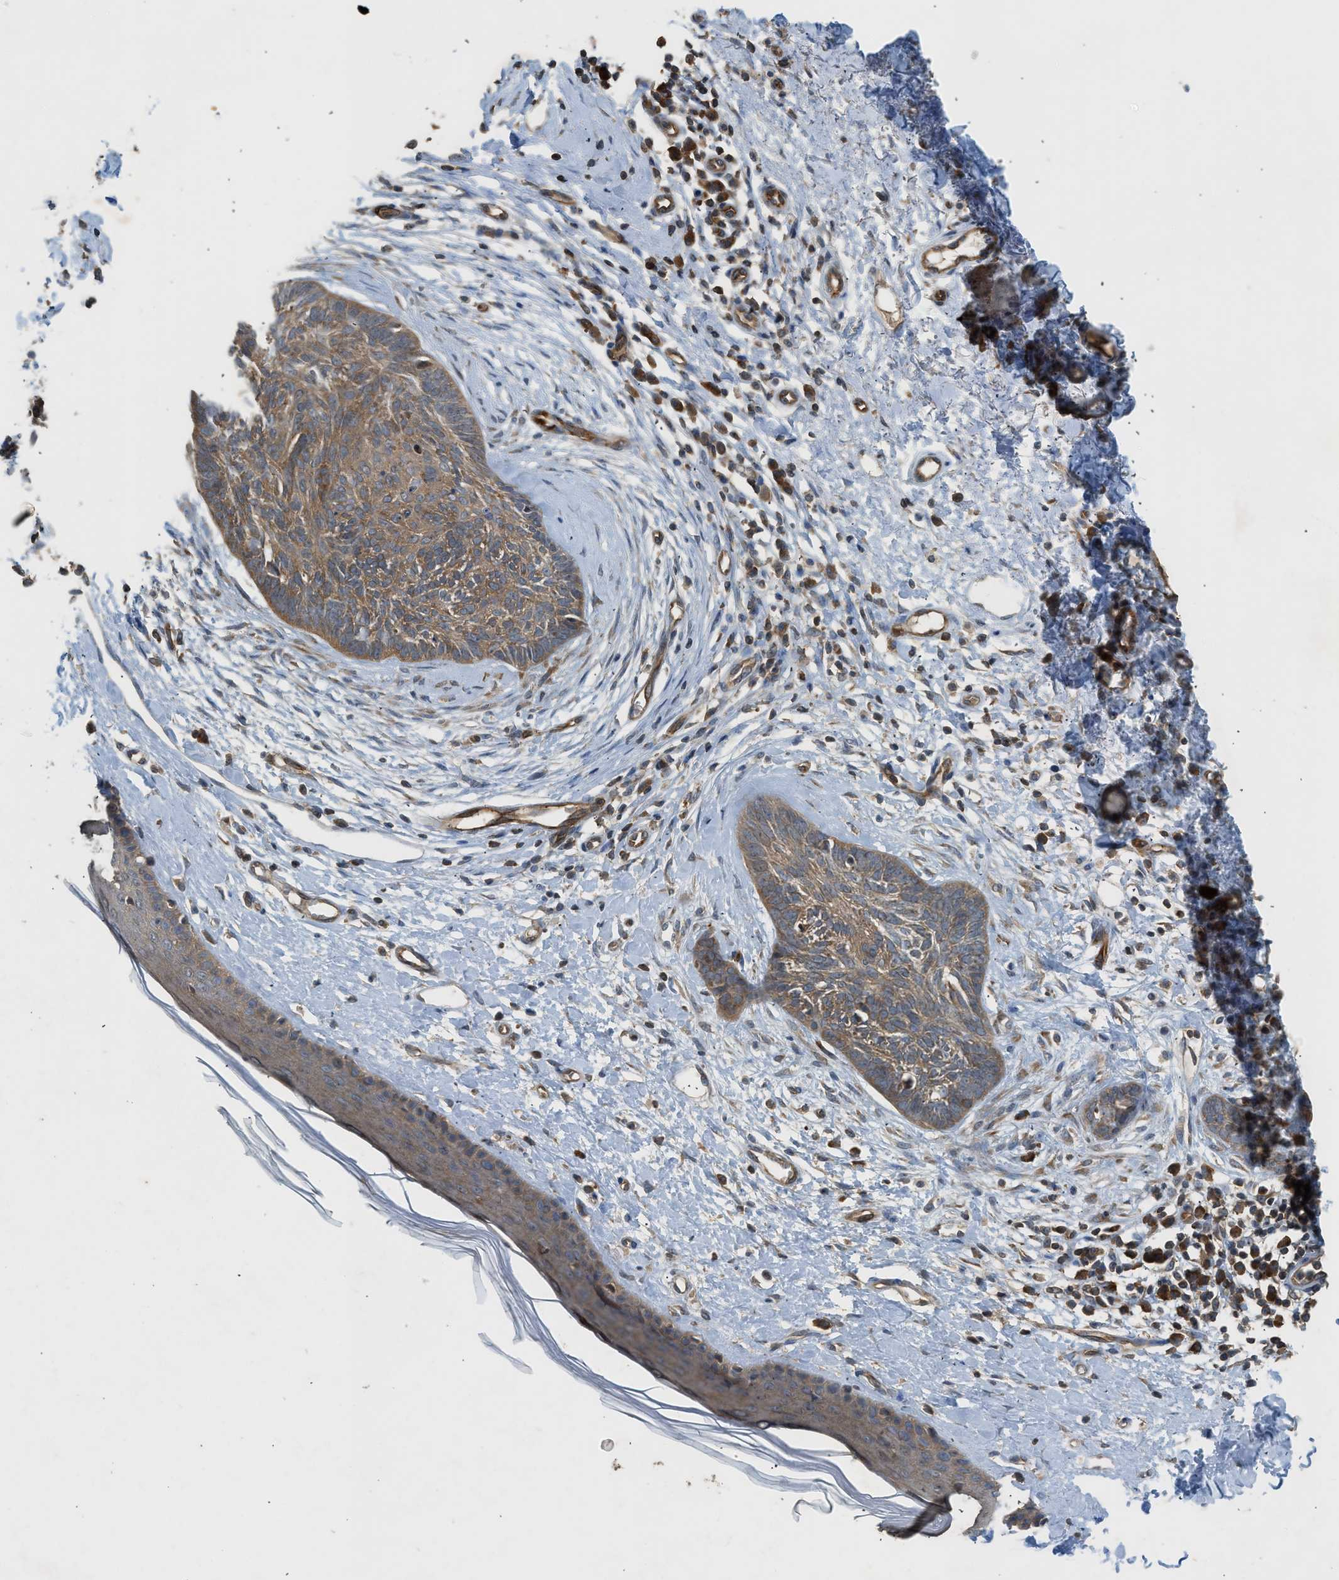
{"staining": {"intensity": "moderate", "quantity": ">75%", "location": "cytoplasmic/membranous"}, "tissue": "skin cancer", "cell_type": "Tumor cells", "image_type": "cancer", "snomed": [{"axis": "morphology", "description": "Normal tissue, NOS"}, {"axis": "morphology", "description": "Basal cell carcinoma"}, {"axis": "topography", "description": "Skin"}], "caption": "Human skin cancer stained for a protein (brown) demonstrates moderate cytoplasmic/membranous positive positivity in about >75% of tumor cells.", "gene": "HIP1R", "patient": {"sex": "male", "age": 71}}